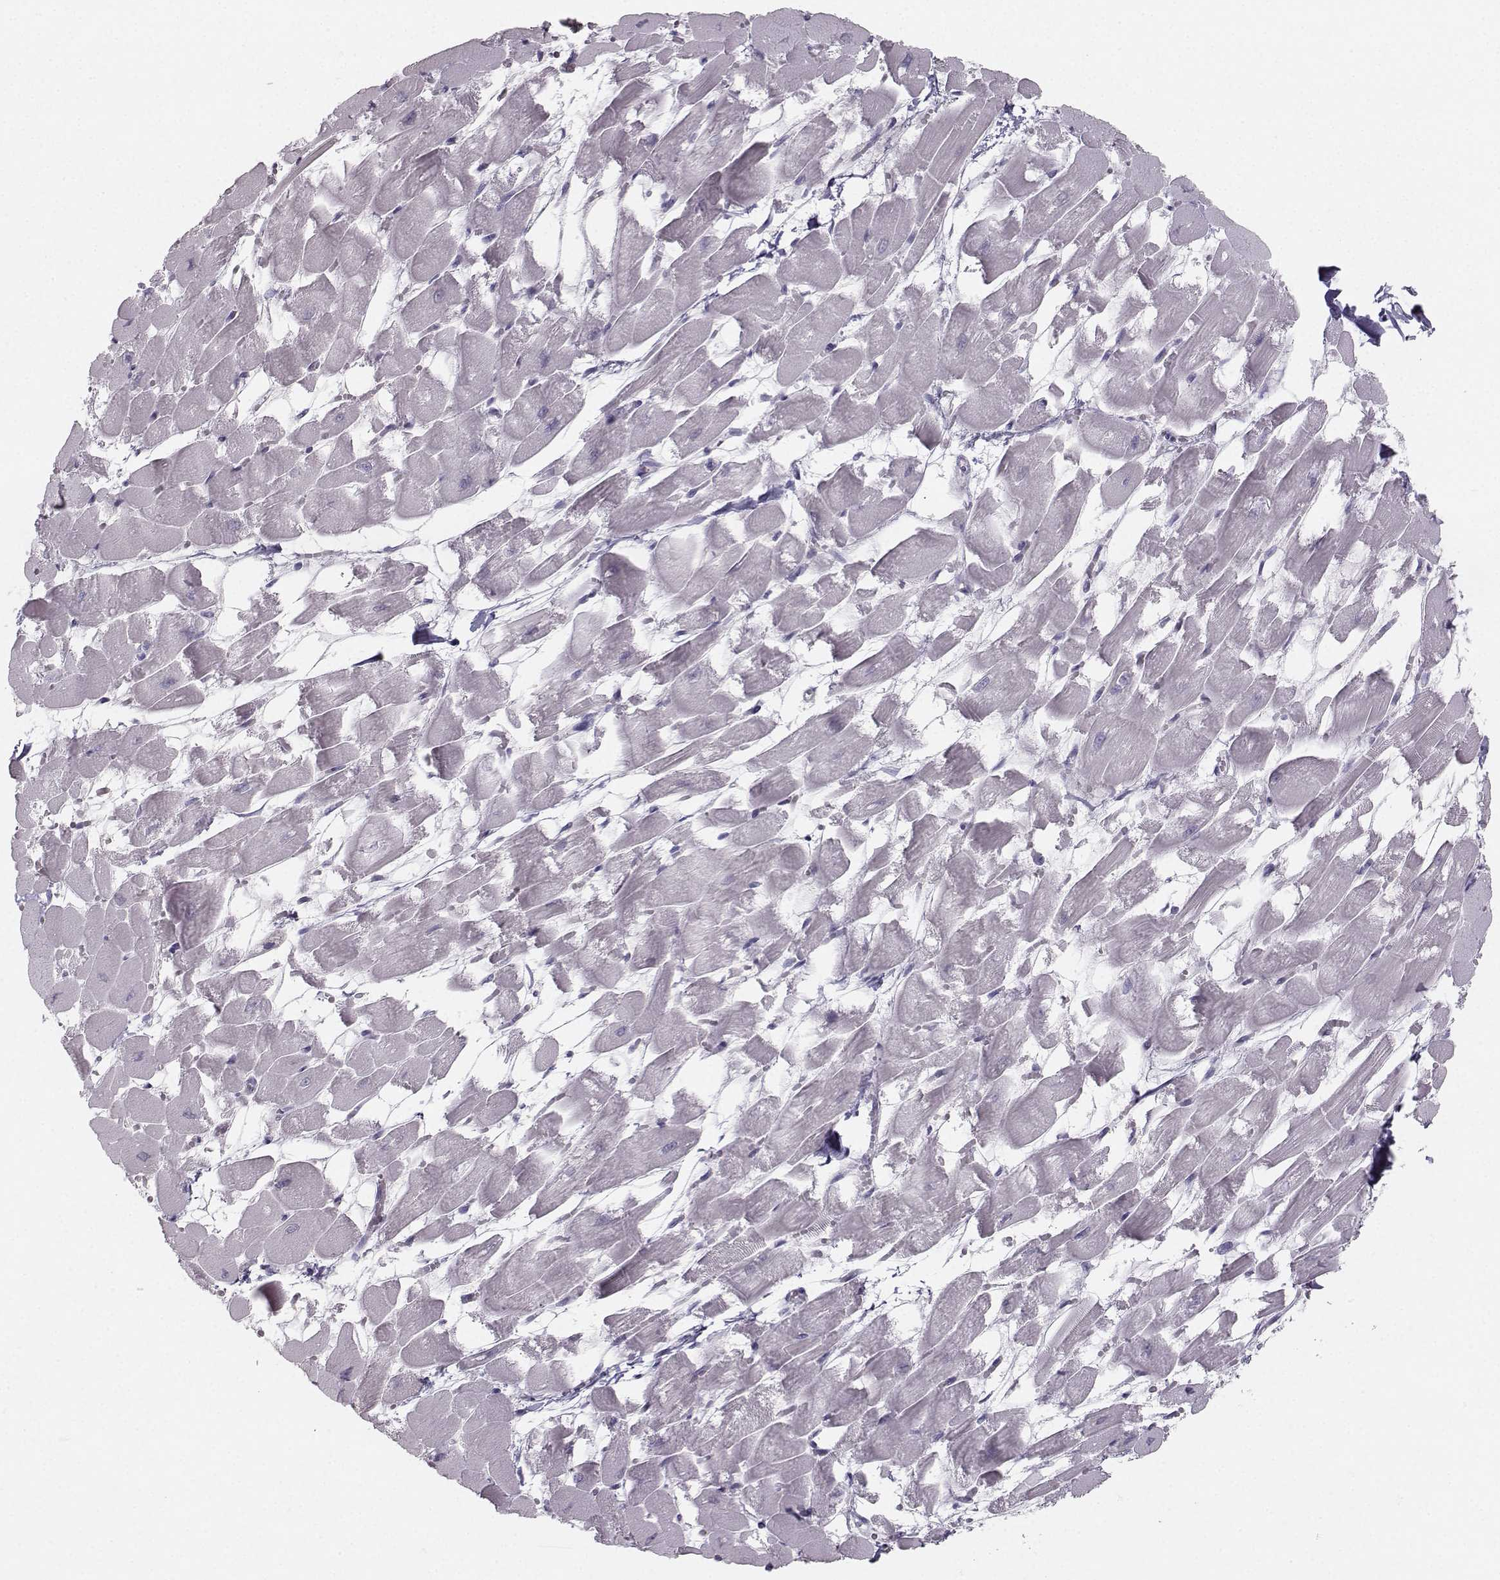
{"staining": {"intensity": "negative", "quantity": "none", "location": "none"}, "tissue": "heart muscle", "cell_type": "Cardiomyocytes", "image_type": "normal", "snomed": [{"axis": "morphology", "description": "Normal tissue, NOS"}, {"axis": "topography", "description": "Heart"}], "caption": "A micrograph of human heart muscle is negative for staining in cardiomyocytes. The staining was performed using DAB to visualize the protein expression in brown, while the nuclei were stained in blue with hematoxylin (Magnification: 20x).", "gene": "CASR", "patient": {"sex": "female", "age": 52}}